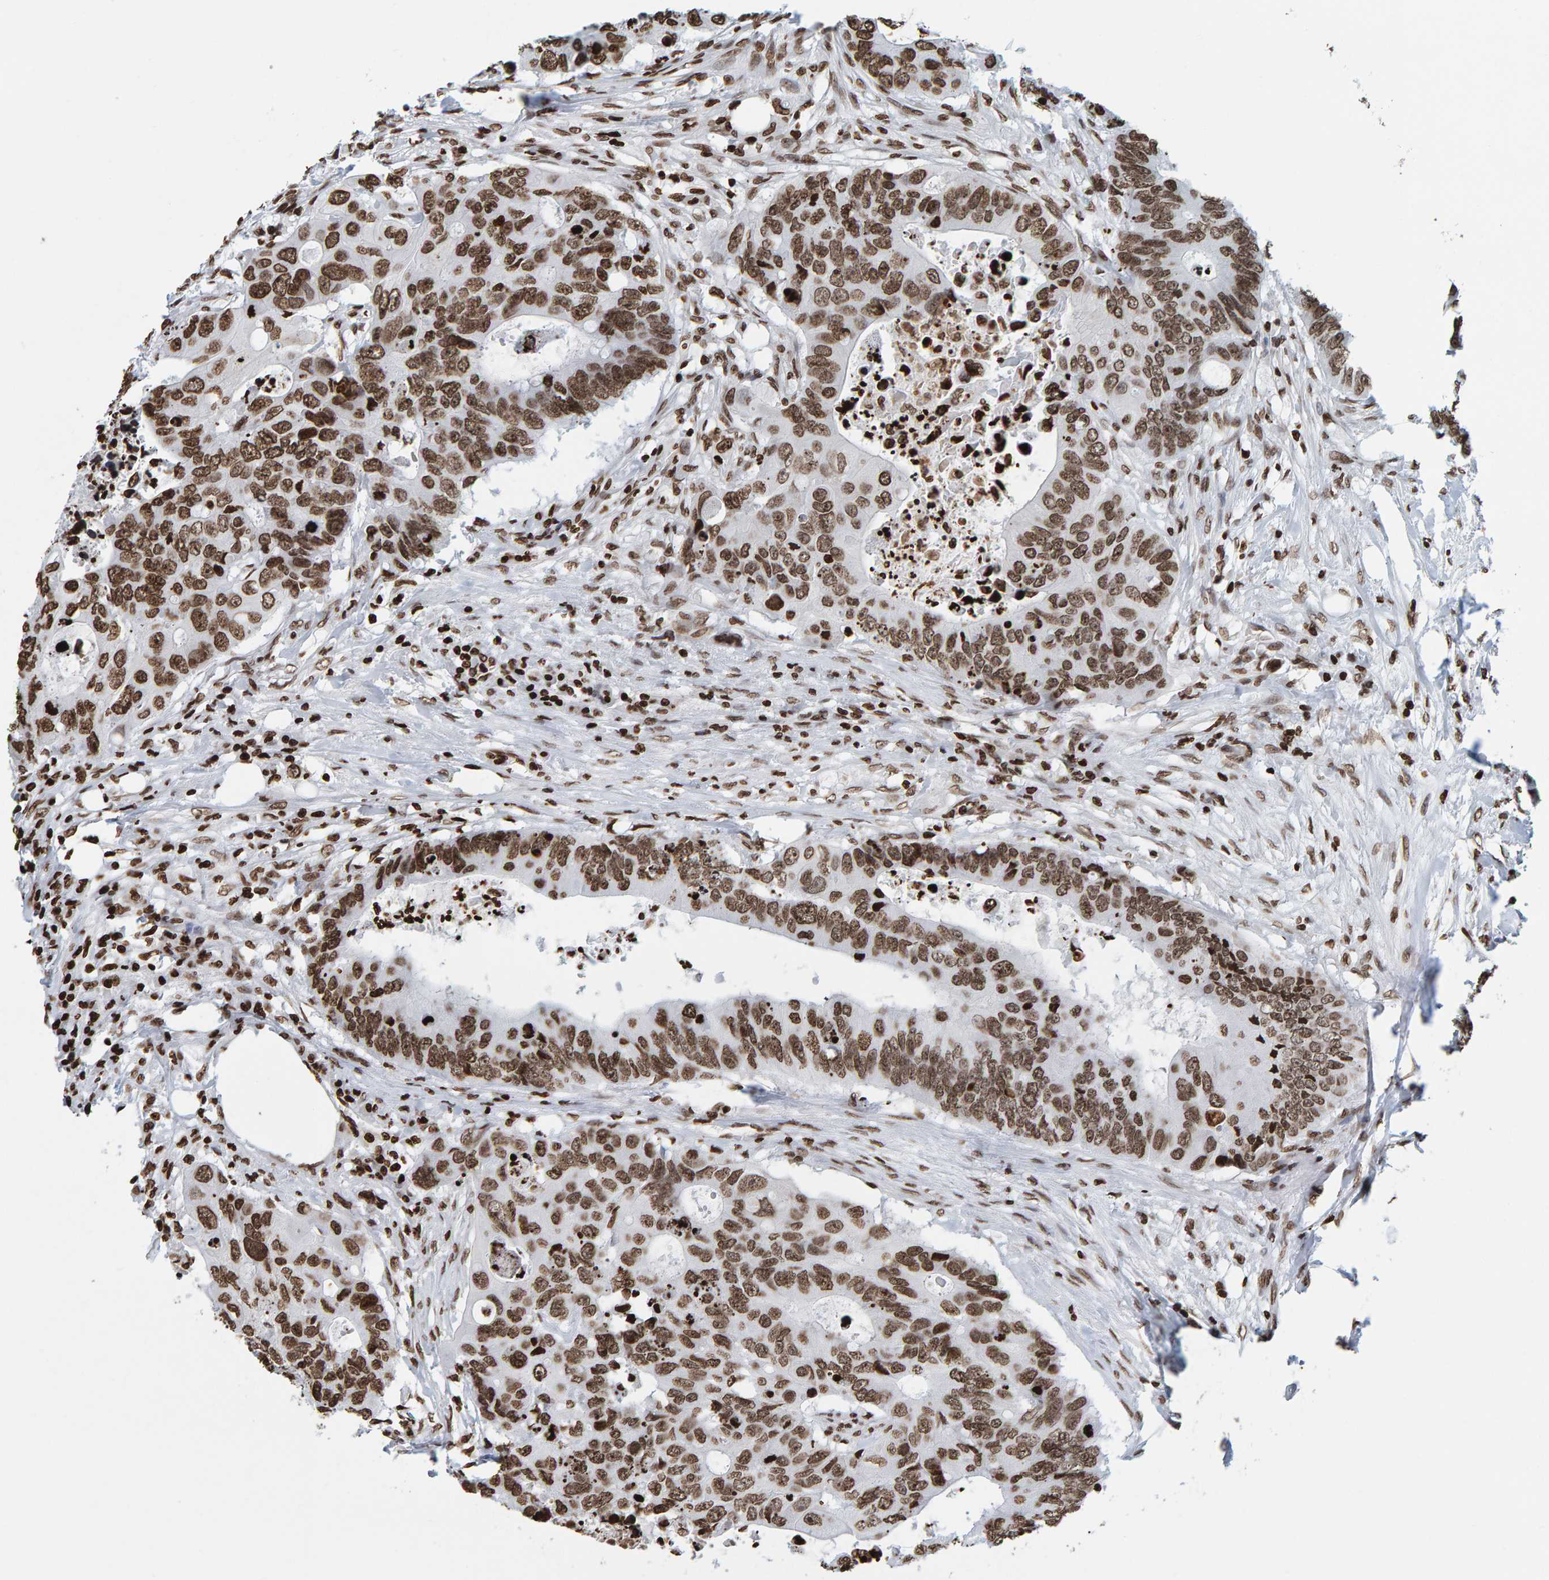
{"staining": {"intensity": "strong", "quantity": ">75%", "location": "nuclear"}, "tissue": "colorectal cancer", "cell_type": "Tumor cells", "image_type": "cancer", "snomed": [{"axis": "morphology", "description": "Adenocarcinoma, NOS"}, {"axis": "topography", "description": "Colon"}], "caption": "Adenocarcinoma (colorectal) stained with DAB IHC displays high levels of strong nuclear staining in about >75% of tumor cells. Using DAB (brown) and hematoxylin (blue) stains, captured at high magnification using brightfield microscopy.", "gene": "BRF2", "patient": {"sex": "male", "age": 71}}